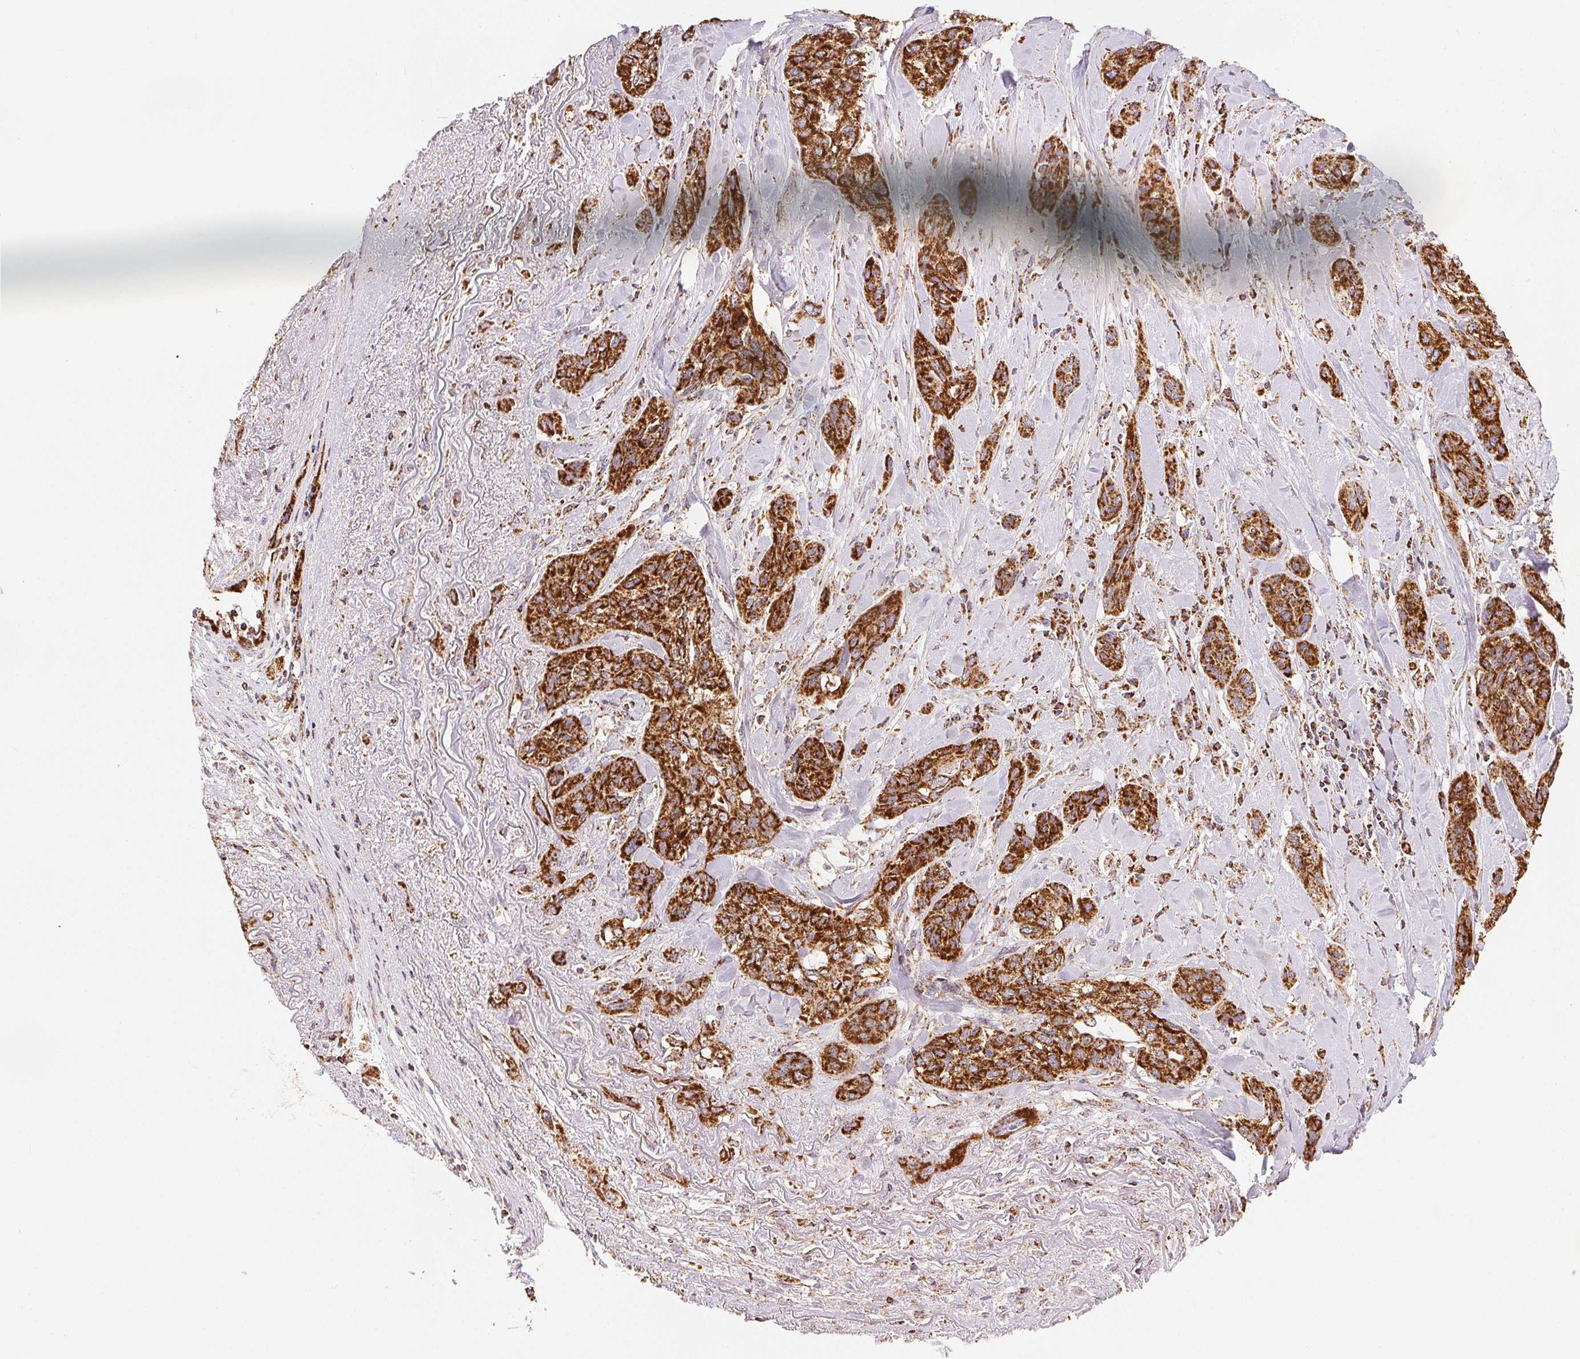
{"staining": {"intensity": "strong", "quantity": ">75%", "location": "cytoplasmic/membranous"}, "tissue": "lung cancer", "cell_type": "Tumor cells", "image_type": "cancer", "snomed": [{"axis": "morphology", "description": "Squamous cell carcinoma, NOS"}, {"axis": "topography", "description": "Lung"}], "caption": "The micrograph reveals a brown stain indicating the presence of a protein in the cytoplasmic/membranous of tumor cells in squamous cell carcinoma (lung). (DAB (3,3'-diaminobenzidine) IHC, brown staining for protein, blue staining for nuclei).", "gene": "SDHB", "patient": {"sex": "female", "age": 70}}